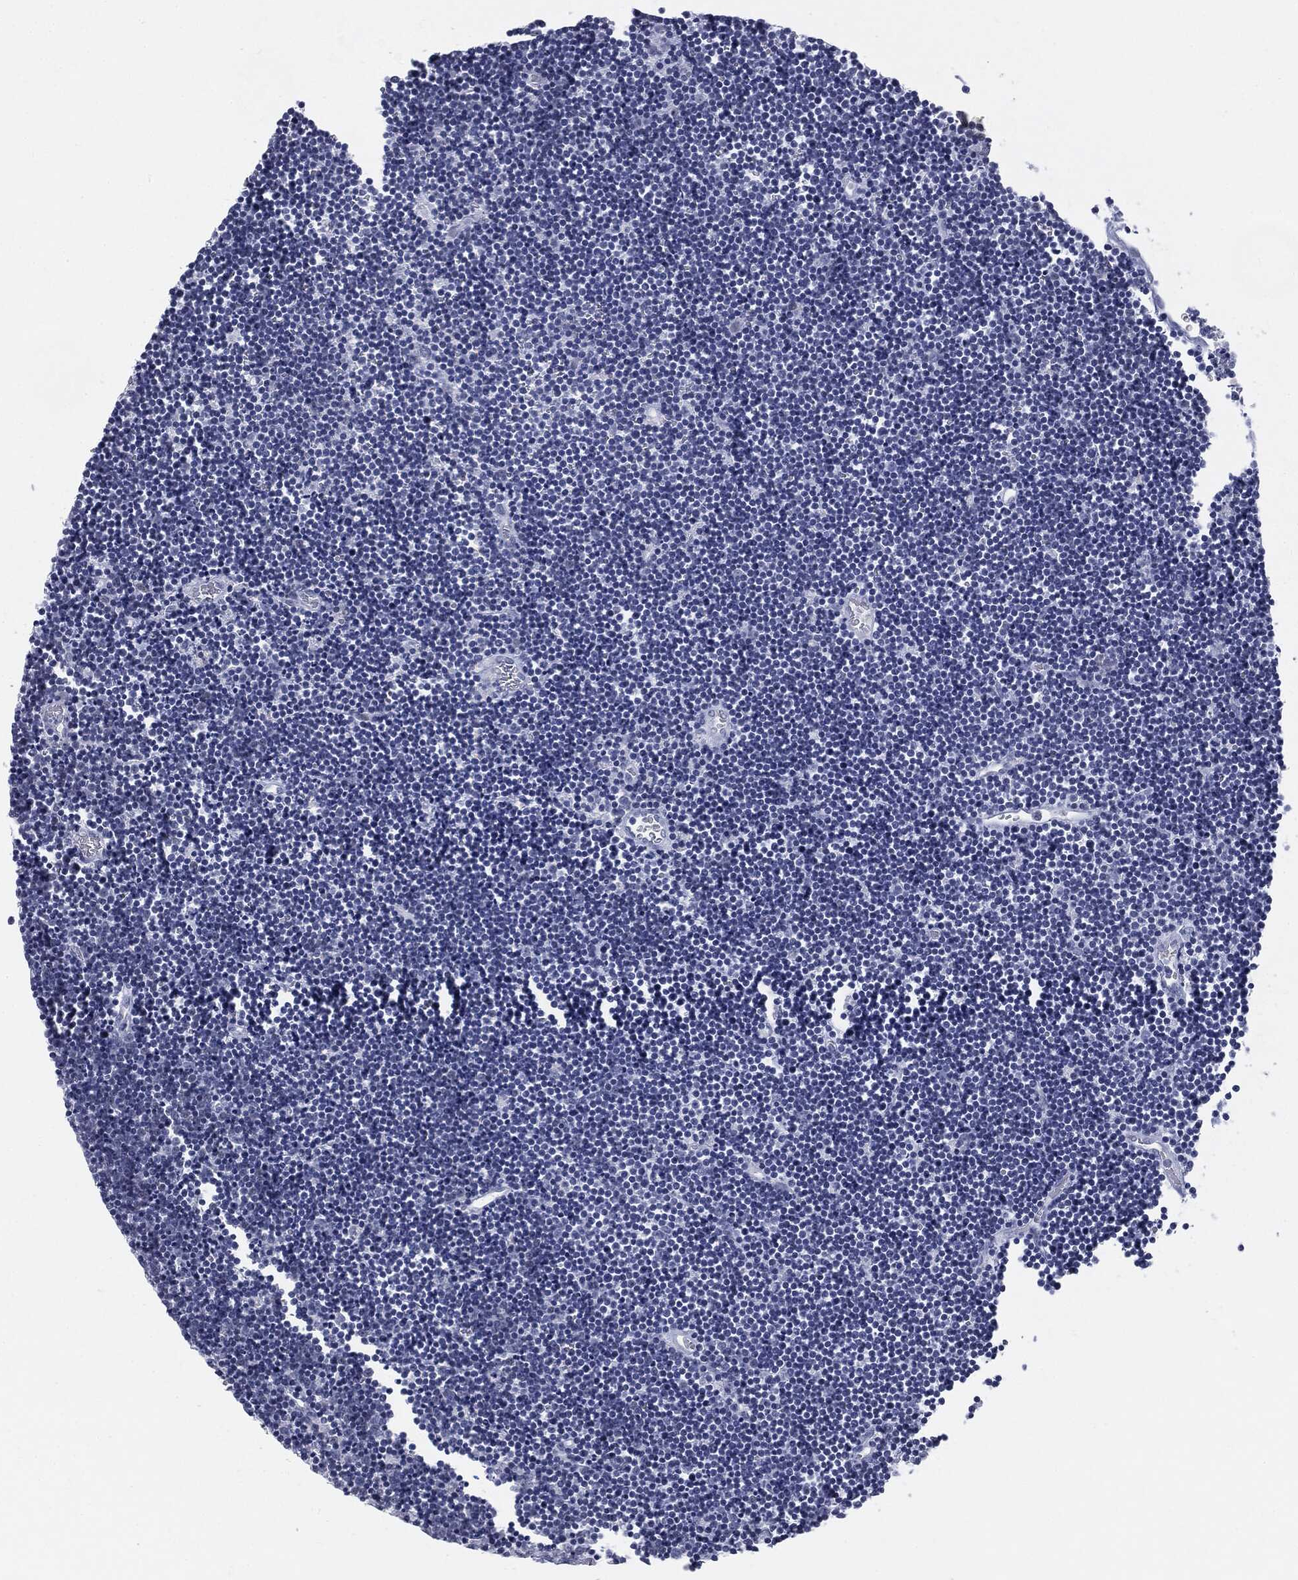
{"staining": {"intensity": "negative", "quantity": "none", "location": "none"}, "tissue": "lymphoma", "cell_type": "Tumor cells", "image_type": "cancer", "snomed": [{"axis": "morphology", "description": "Malignant lymphoma, non-Hodgkin's type, Low grade"}, {"axis": "topography", "description": "Brain"}], "caption": "The image exhibits no staining of tumor cells in lymphoma. (IHC, brightfield microscopy, high magnification).", "gene": "TPO", "patient": {"sex": "female", "age": 66}}